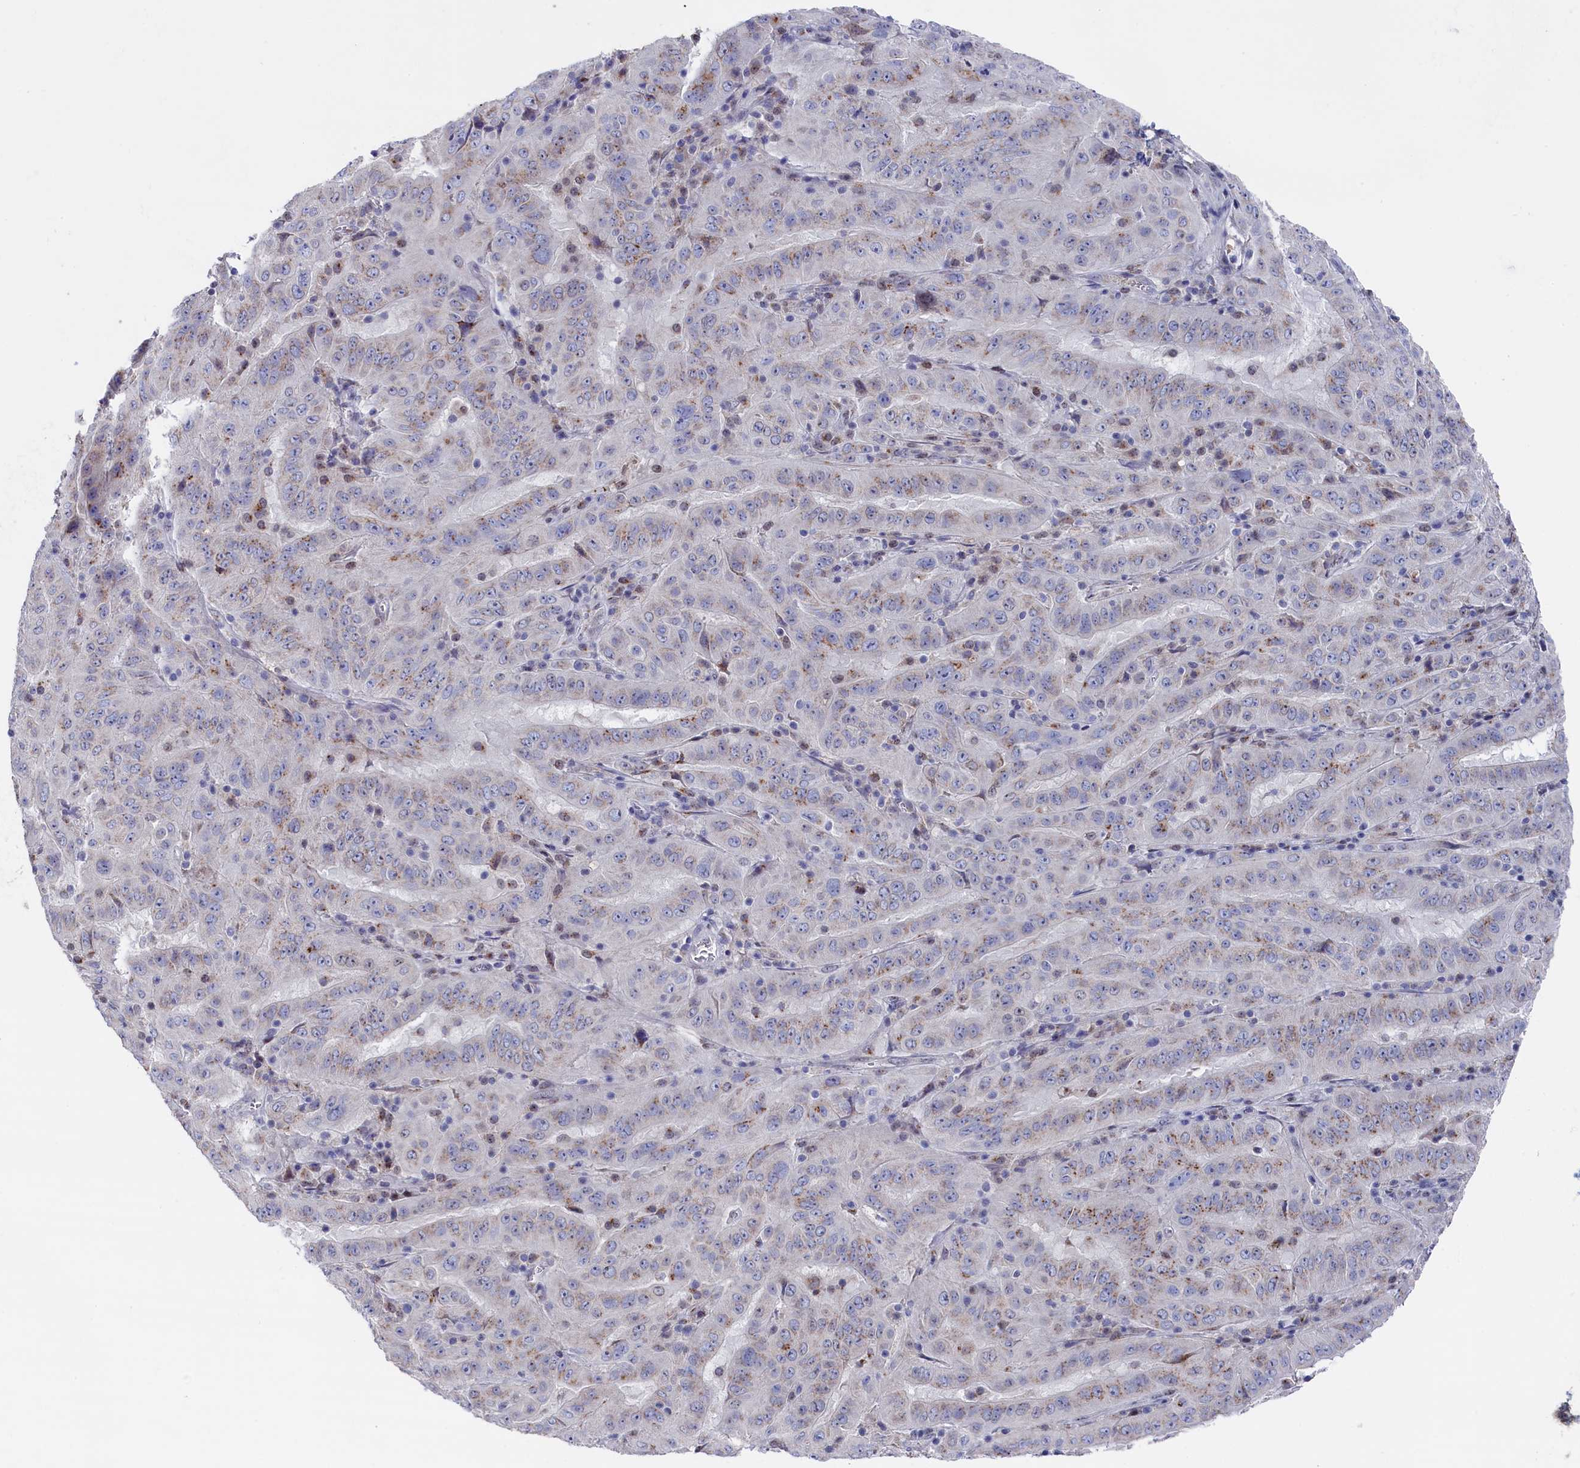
{"staining": {"intensity": "weak", "quantity": "25%-75%", "location": "cytoplasmic/membranous"}, "tissue": "pancreatic cancer", "cell_type": "Tumor cells", "image_type": "cancer", "snomed": [{"axis": "morphology", "description": "Adenocarcinoma, NOS"}, {"axis": "topography", "description": "Pancreas"}], "caption": "High-magnification brightfield microscopy of pancreatic cancer stained with DAB (3,3'-diaminobenzidine) (brown) and counterstained with hematoxylin (blue). tumor cells exhibit weak cytoplasmic/membranous expression is present in approximately25%-75% of cells.", "gene": "GPR108", "patient": {"sex": "male", "age": 63}}